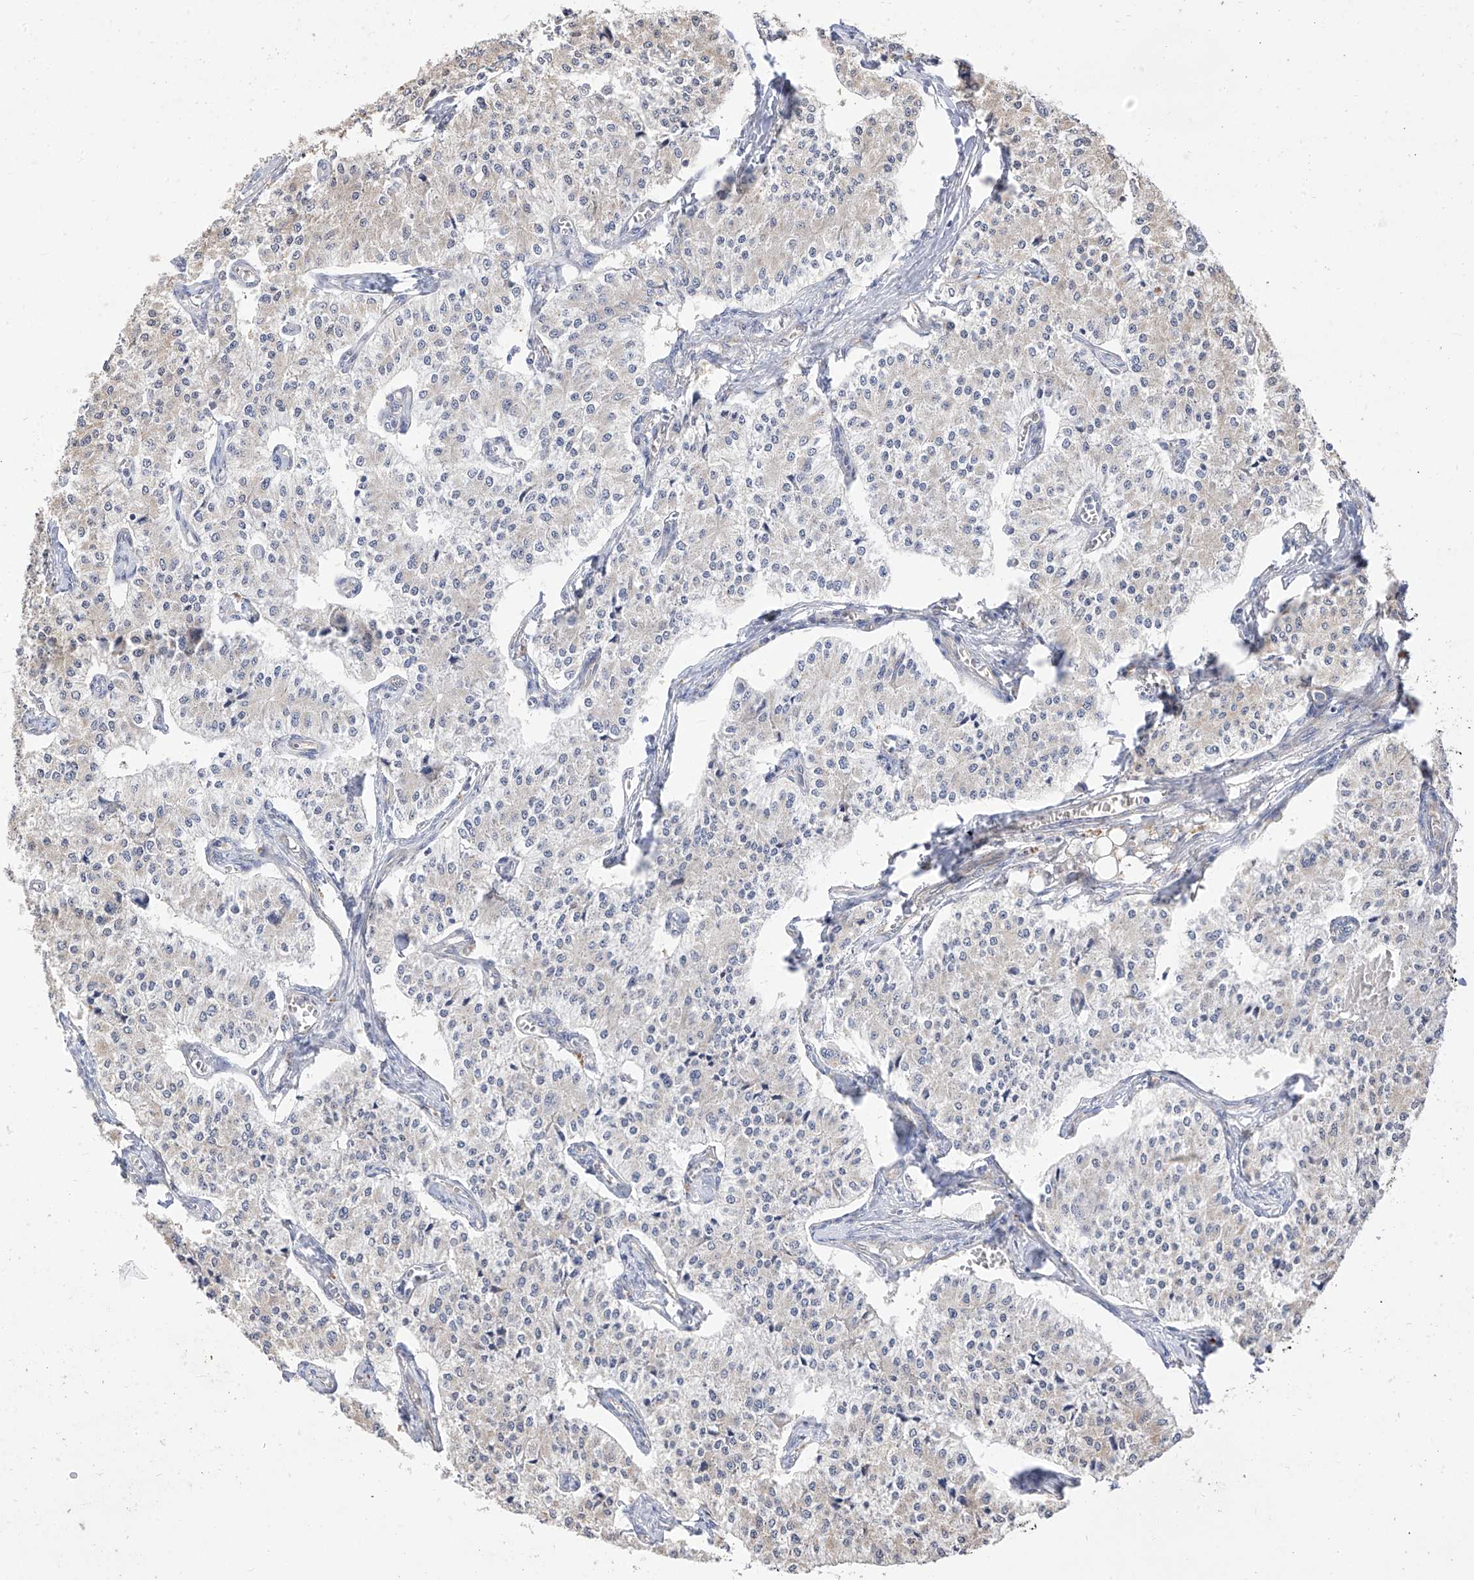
{"staining": {"intensity": "negative", "quantity": "none", "location": "none"}, "tissue": "carcinoid", "cell_type": "Tumor cells", "image_type": "cancer", "snomed": [{"axis": "morphology", "description": "Carcinoid, malignant, NOS"}, {"axis": "topography", "description": "Colon"}], "caption": "This photomicrograph is of carcinoid stained with immunohistochemistry to label a protein in brown with the nuclei are counter-stained blue. There is no expression in tumor cells.", "gene": "RASA2", "patient": {"sex": "female", "age": 52}}